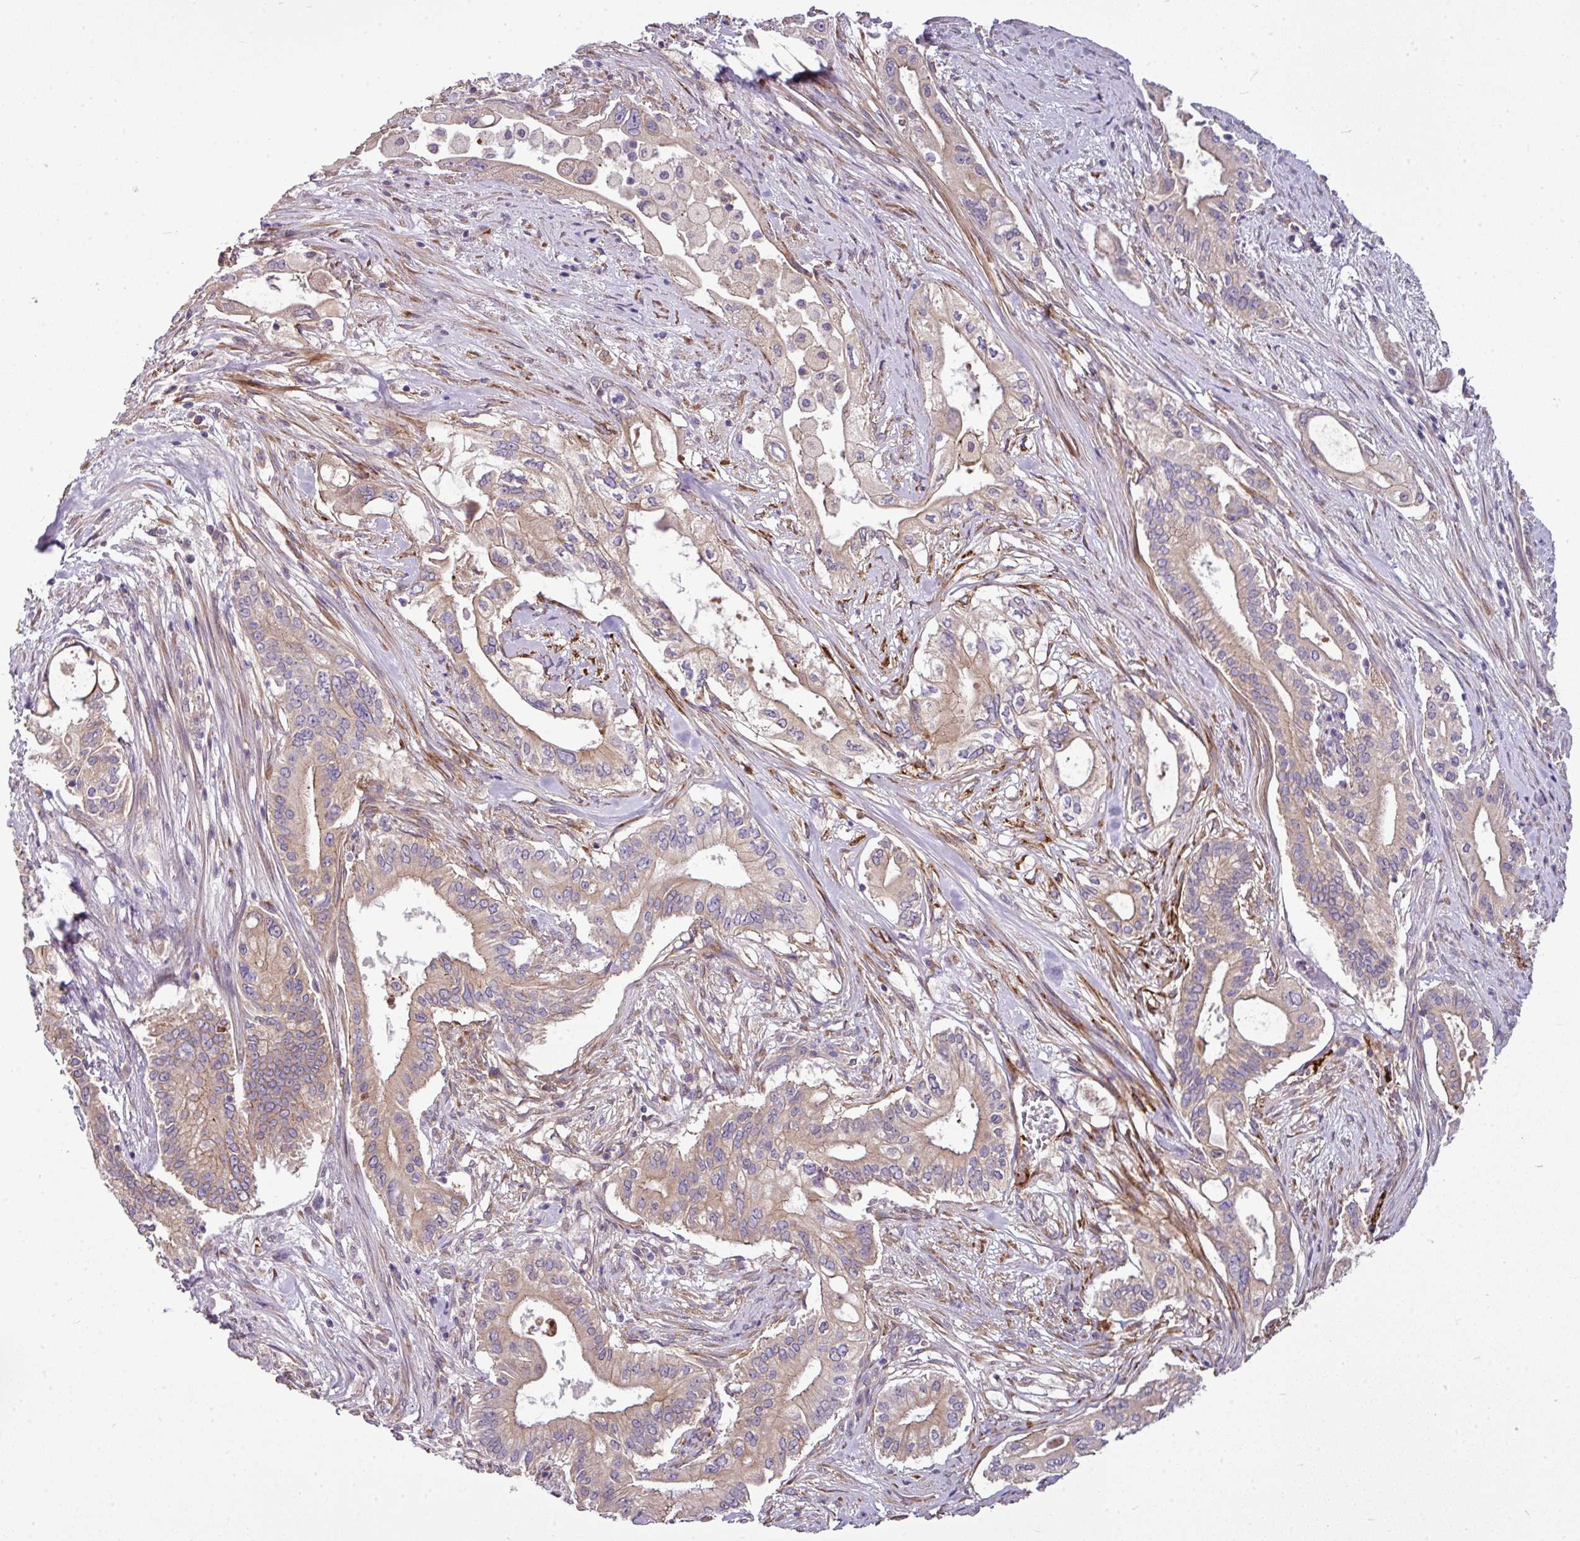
{"staining": {"intensity": "weak", "quantity": "25%-75%", "location": "cytoplasmic/membranous"}, "tissue": "pancreatic cancer", "cell_type": "Tumor cells", "image_type": "cancer", "snomed": [{"axis": "morphology", "description": "Adenocarcinoma, NOS"}, {"axis": "topography", "description": "Pancreas"}], "caption": "Protein expression by immunohistochemistry (IHC) displays weak cytoplasmic/membranous expression in about 25%-75% of tumor cells in pancreatic cancer (adenocarcinoma).", "gene": "GAN", "patient": {"sex": "female", "age": 68}}